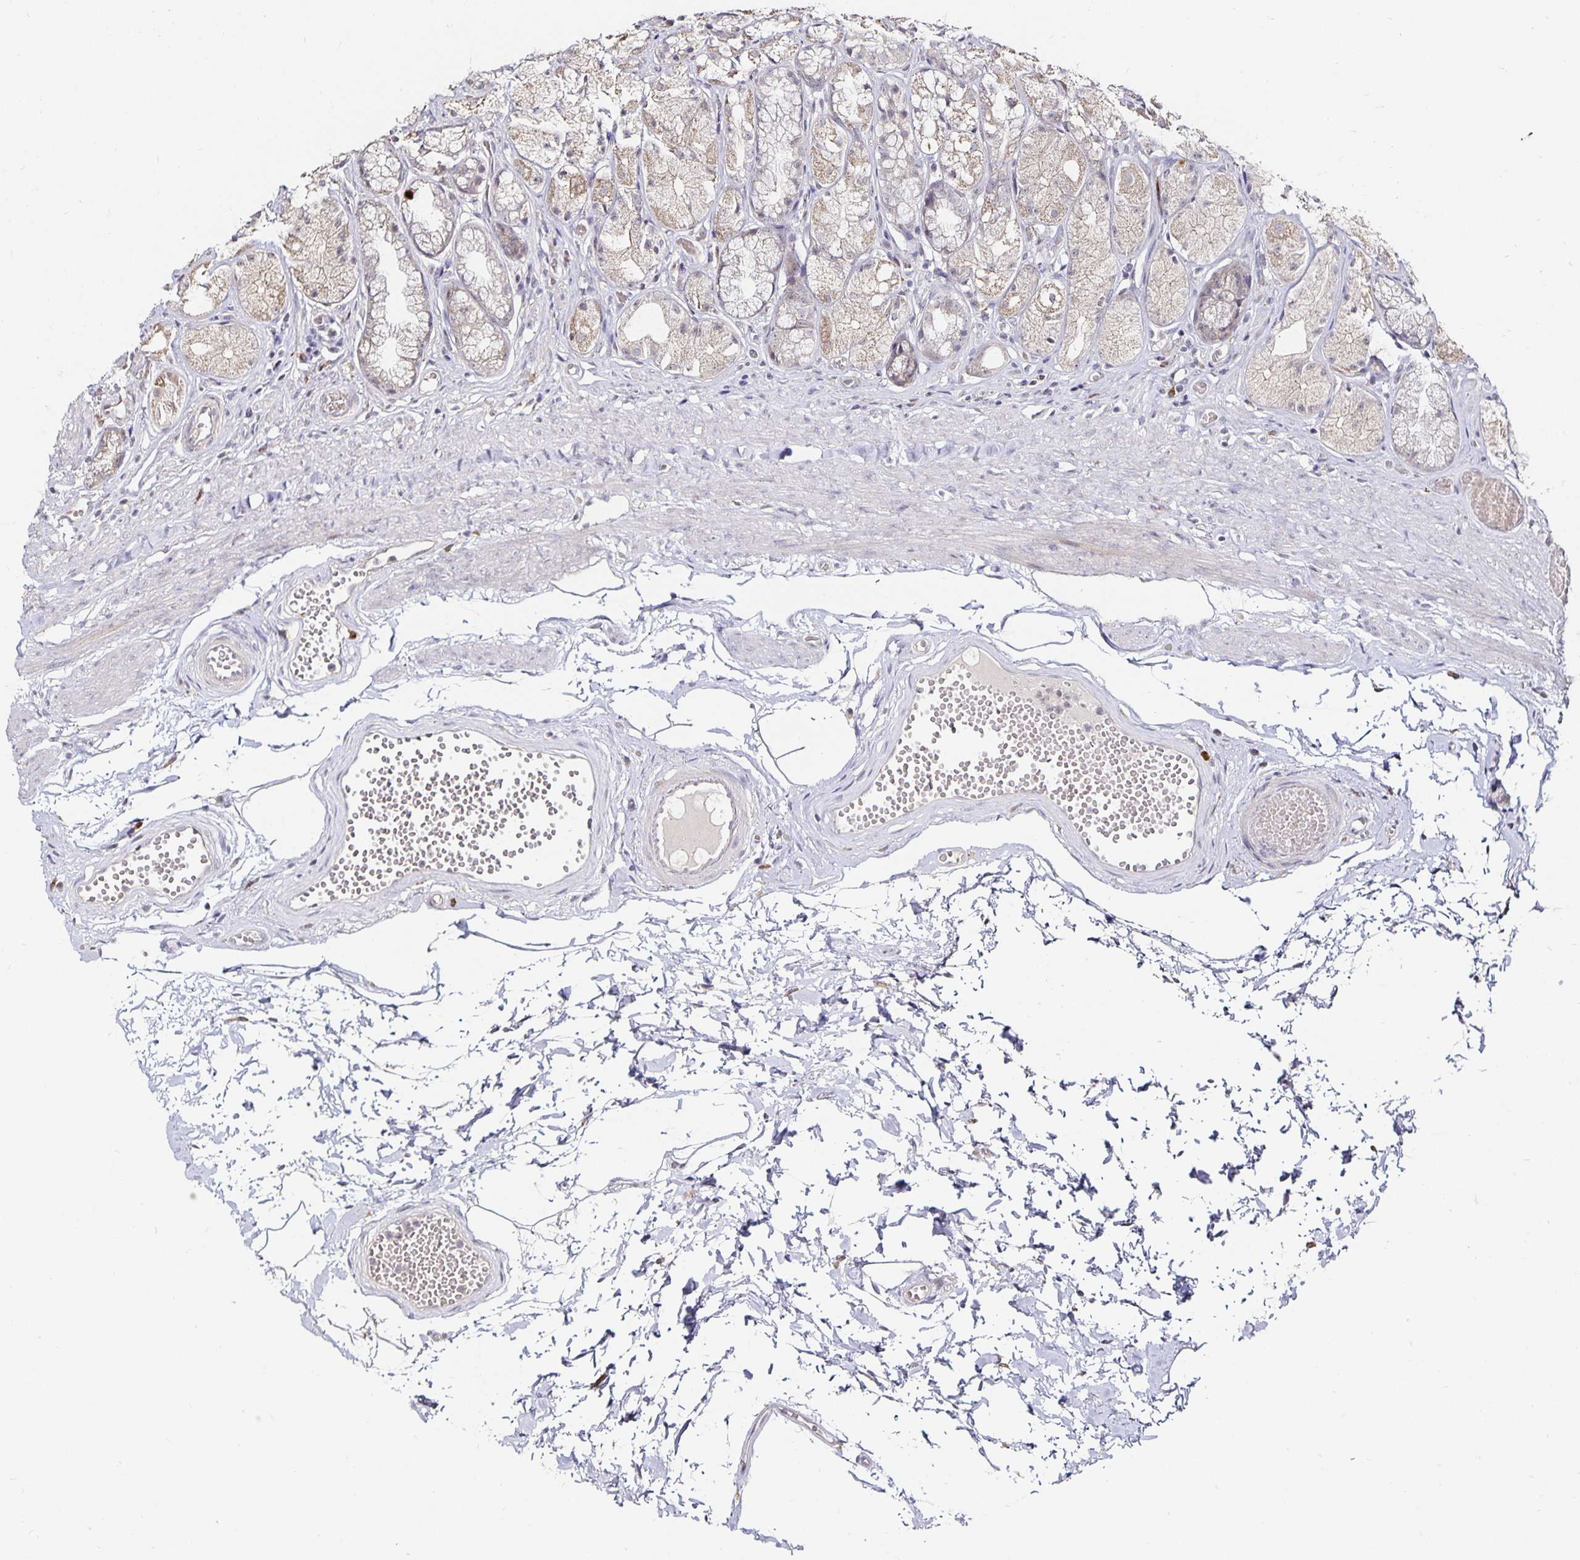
{"staining": {"intensity": "strong", "quantity": "<25%", "location": "nuclear"}, "tissue": "stomach", "cell_type": "Glandular cells", "image_type": "normal", "snomed": [{"axis": "morphology", "description": "Normal tissue, NOS"}, {"axis": "topography", "description": "Stomach"}], "caption": "An image of human stomach stained for a protein exhibits strong nuclear brown staining in glandular cells.", "gene": "ANLN", "patient": {"sex": "male", "age": 70}}